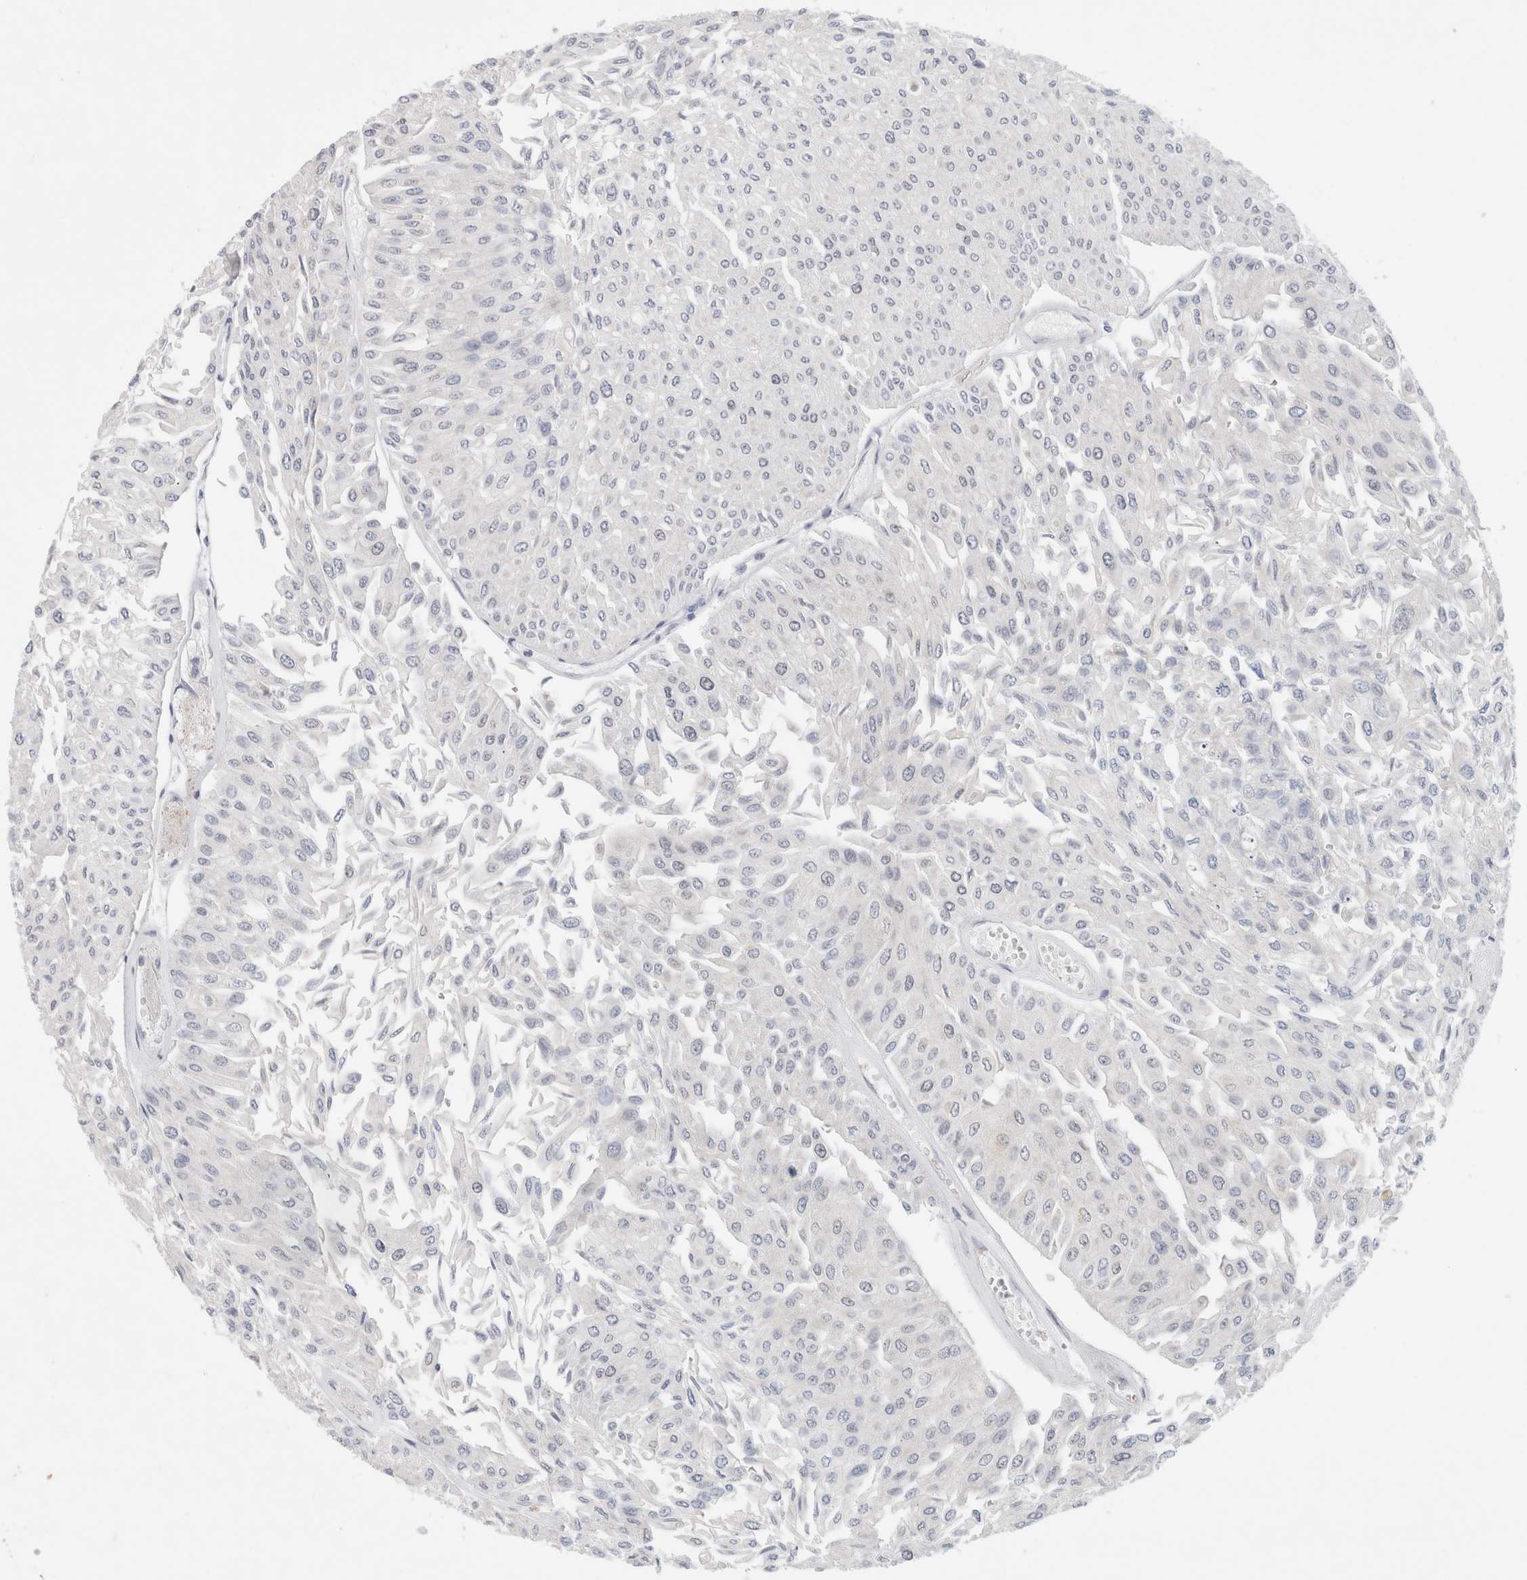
{"staining": {"intensity": "negative", "quantity": "none", "location": "none"}, "tissue": "urothelial cancer", "cell_type": "Tumor cells", "image_type": "cancer", "snomed": [{"axis": "morphology", "description": "Urothelial carcinoma, Low grade"}, {"axis": "topography", "description": "Urinary bladder"}], "caption": "This is an IHC photomicrograph of human low-grade urothelial carcinoma. There is no staining in tumor cells.", "gene": "KNL1", "patient": {"sex": "male", "age": 67}}